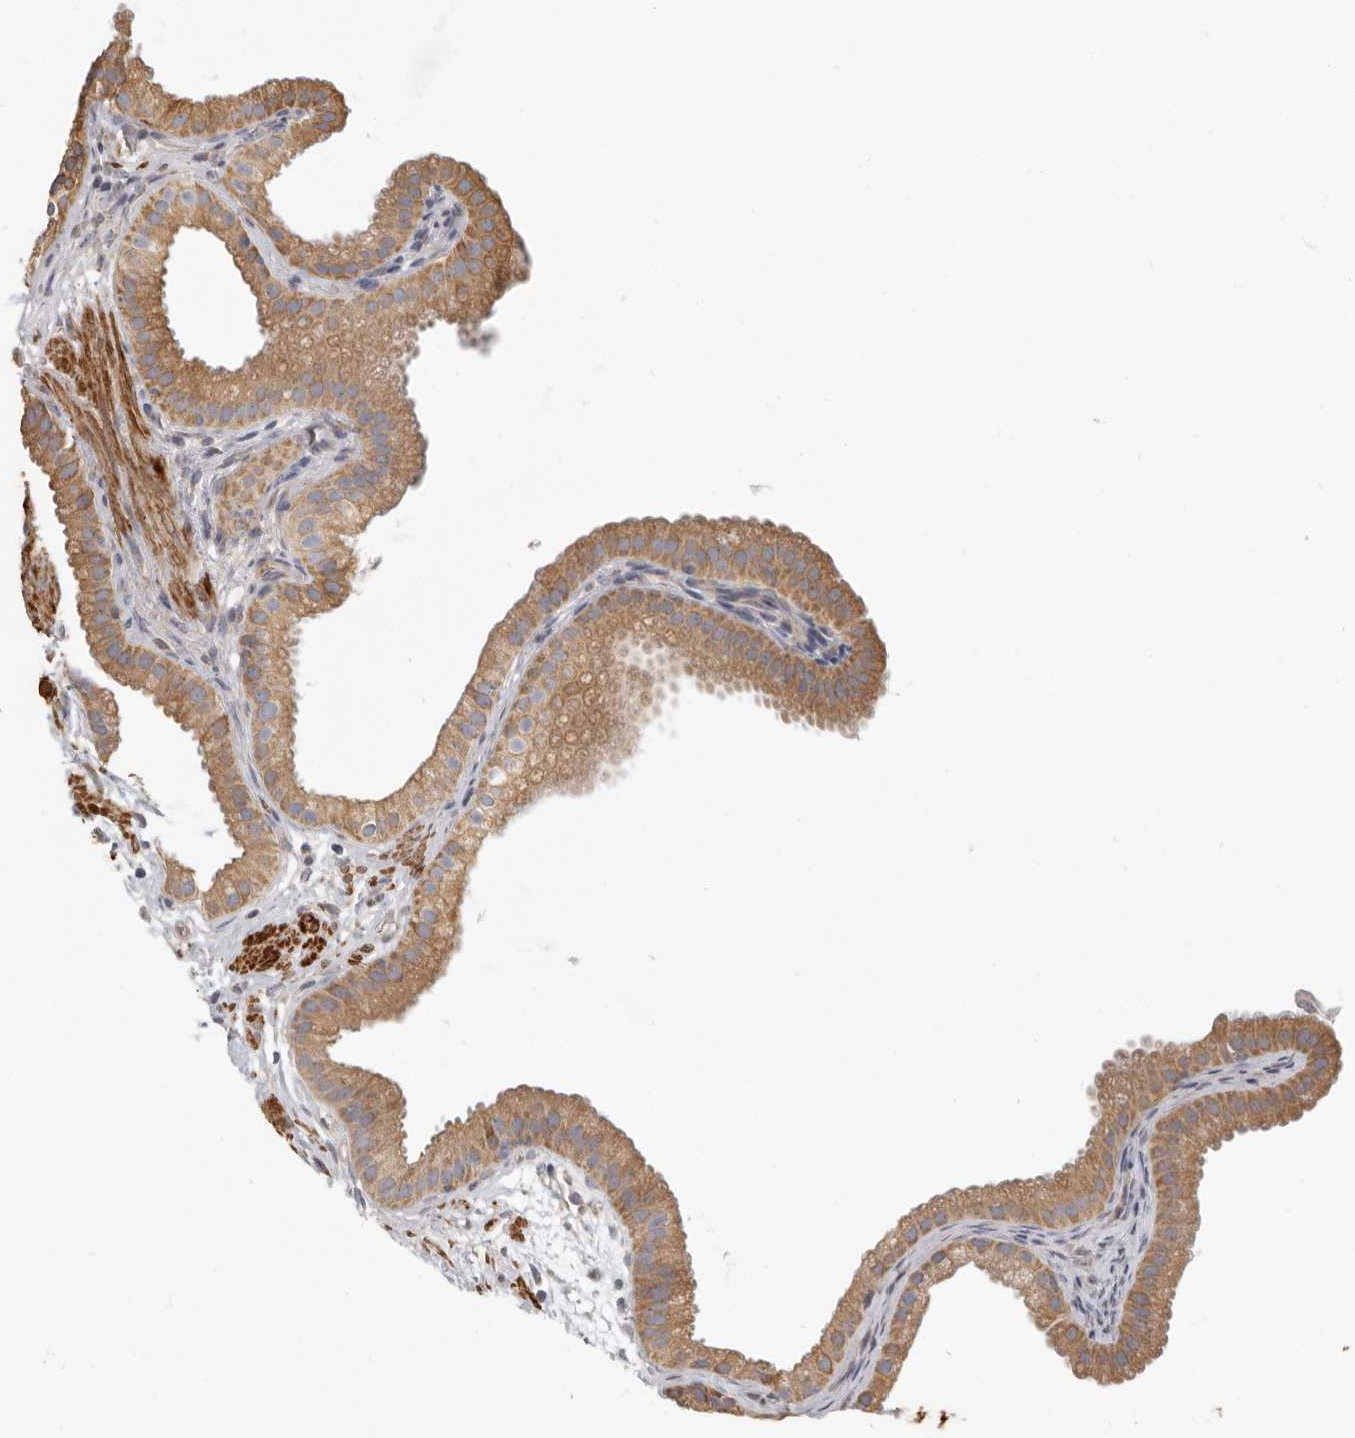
{"staining": {"intensity": "moderate", "quantity": ">75%", "location": "cytoplasmic/membranous"}, "tissue": "gallbladder", "cell_type": "Glandular cells", "image_type": "normal", "snomed": [{"axis": "morphology", "description": "Normal tissue, NOS"}, {"axis": "topography", "description": "Gallbladder"}], "caption": "Protein staining of benign gallbladder reveals moderate cytoplasmic/membranous positivity in about >75% of glandular cells. The staining was performed using DAB (3,3'-diaminobenzidine), with brown indicating positive protein expression. Nuclei are stained blue with hematoxylin.", "gene": "UNK", "patient": {"sex": "female", "age": 64}}